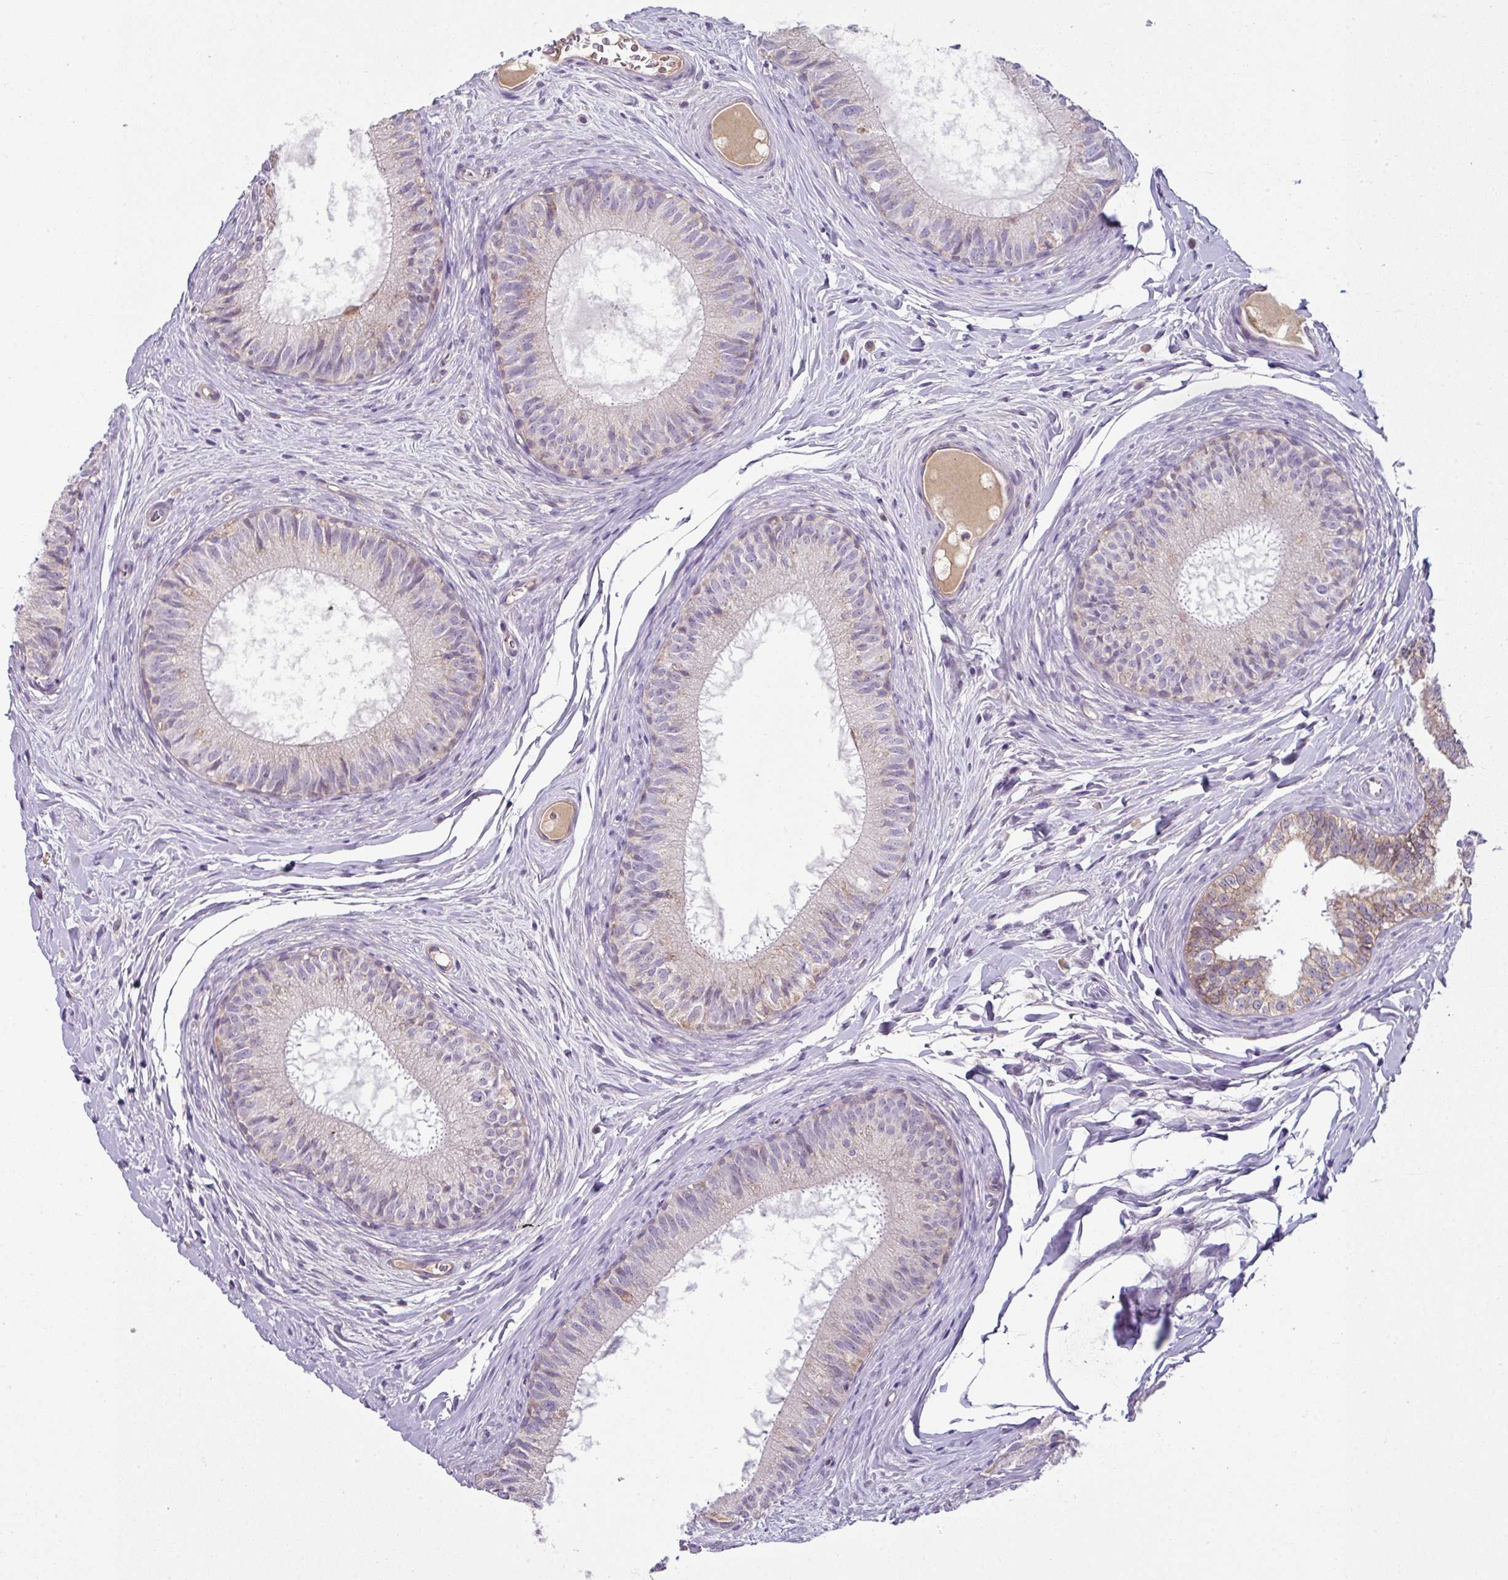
{"staining": {"intensity": "moderate", "quantity": "<25%", "location": "cytoplasmic/membranous"}, "tissue": "epididymis", "cell_type": "Glandular cells", "image_type": "normal", "snomed": [{"axis": "morphology", "description": "Normal tissue, NOS"}, {"axis": "topography", "description": "Epididymis"}], "caption": "IHC photomicrograph of normal epididymis: epididymis stained using immunohistochemistry reveals low levels of moderate protein expression localized specifically in the cytoplasmic/membranous of glandular cells, appearing as a cytoplasmic/membranous brown color.", "gene": "LRRC9", "patient": {"sex": "male", "age": 25}}